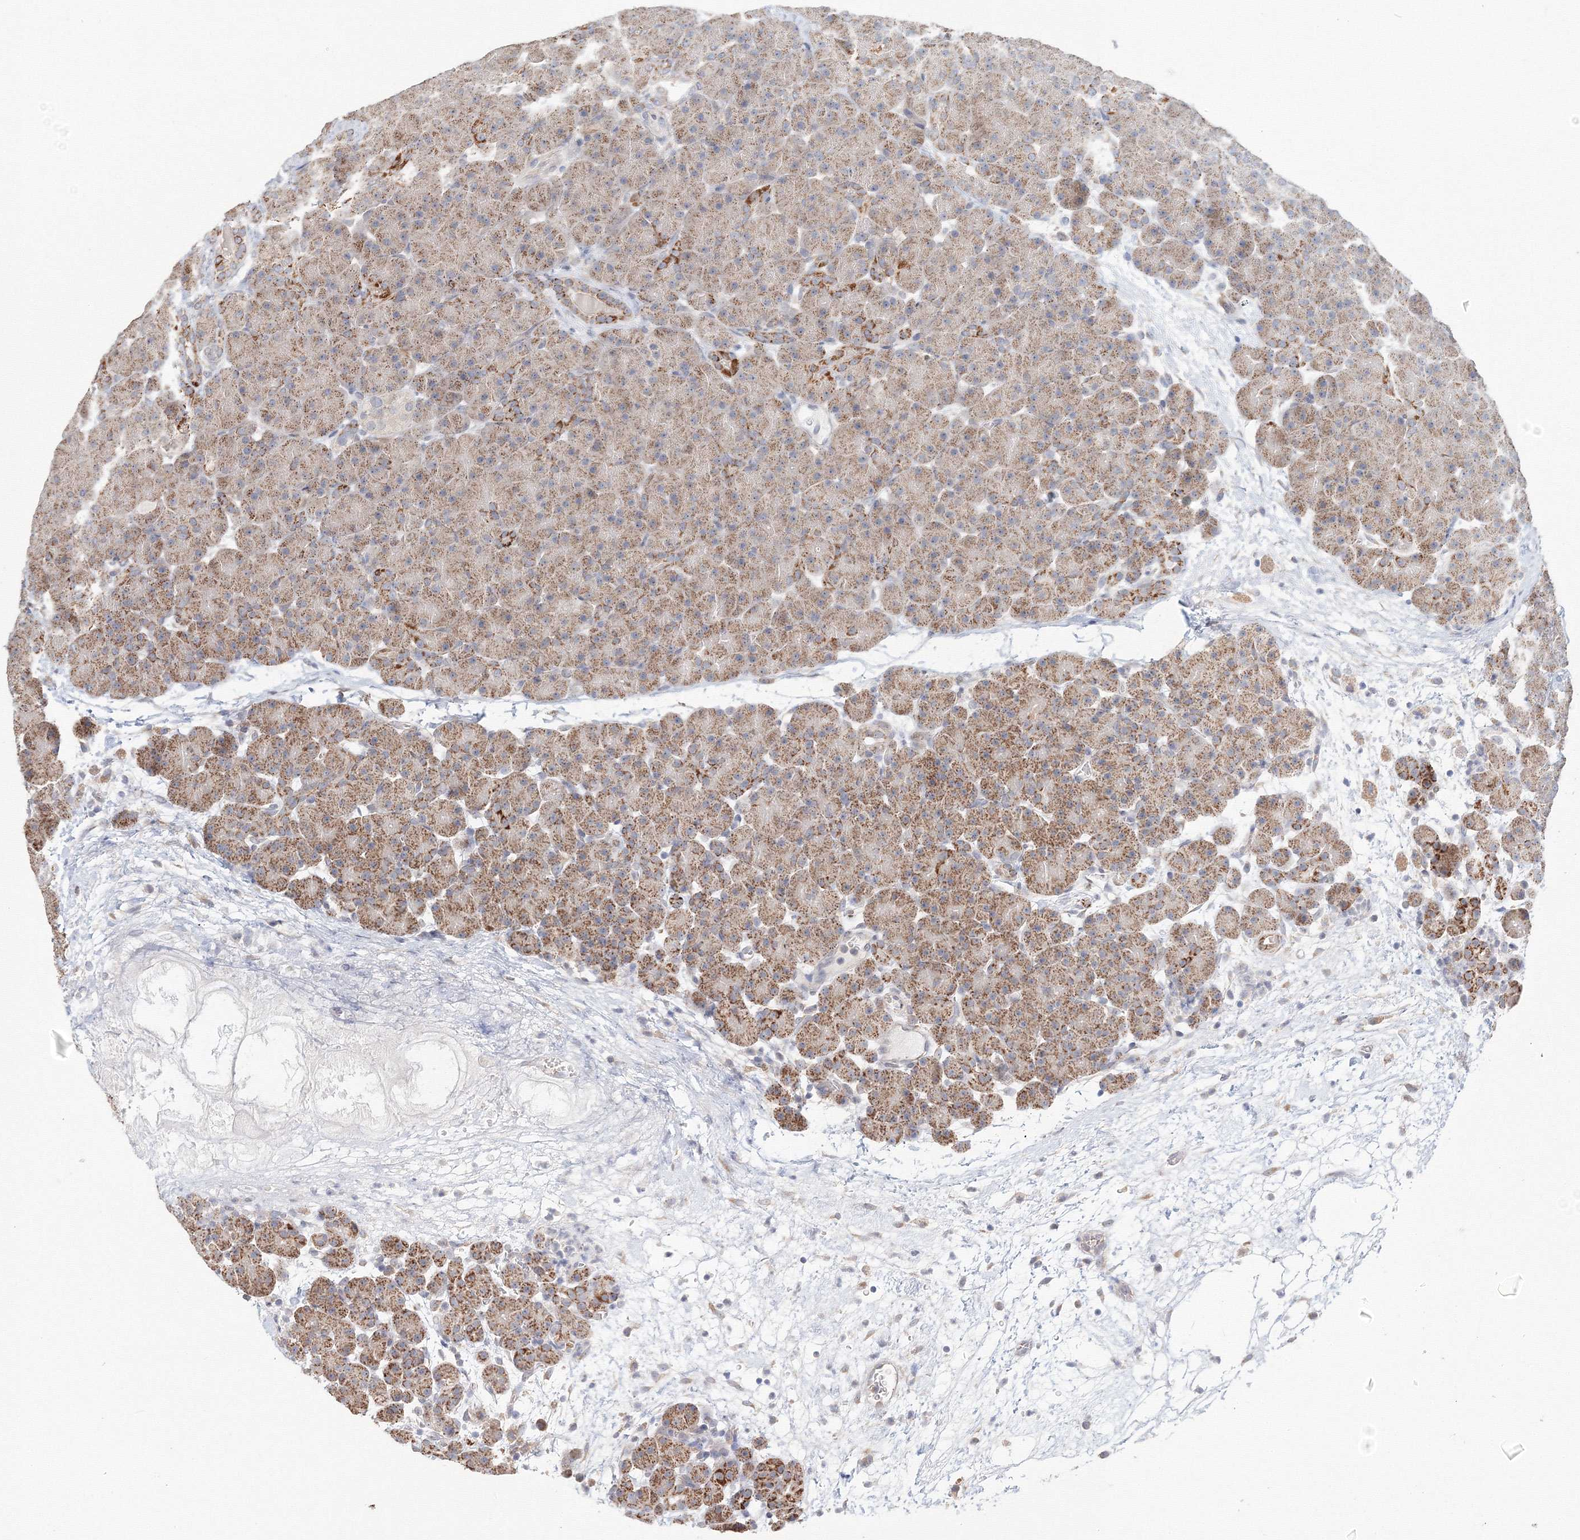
{"staining": {"intensity": "moderate", "quantity": ">75%", "location": "cytoplasmic/membranous"}, "tissue": "pancreas", "cell_type": "Exocrine glandular cells", "image_type": "normal", "snomed": [{"axis": "morphology", "description": "Normal tissue, NOS"}, {"axis": "topography", "description": "Pancreas"}], "caption": "A high-resolution histopathology image shows immunohistochemistry staining of unremarkable pancreas, which shows moderate cytoplasmic/membranous staining in approximately >75% of exocrine glandular cells.", "gene": "DHRS12", "patient": {"sex": "male", "age": 66}}